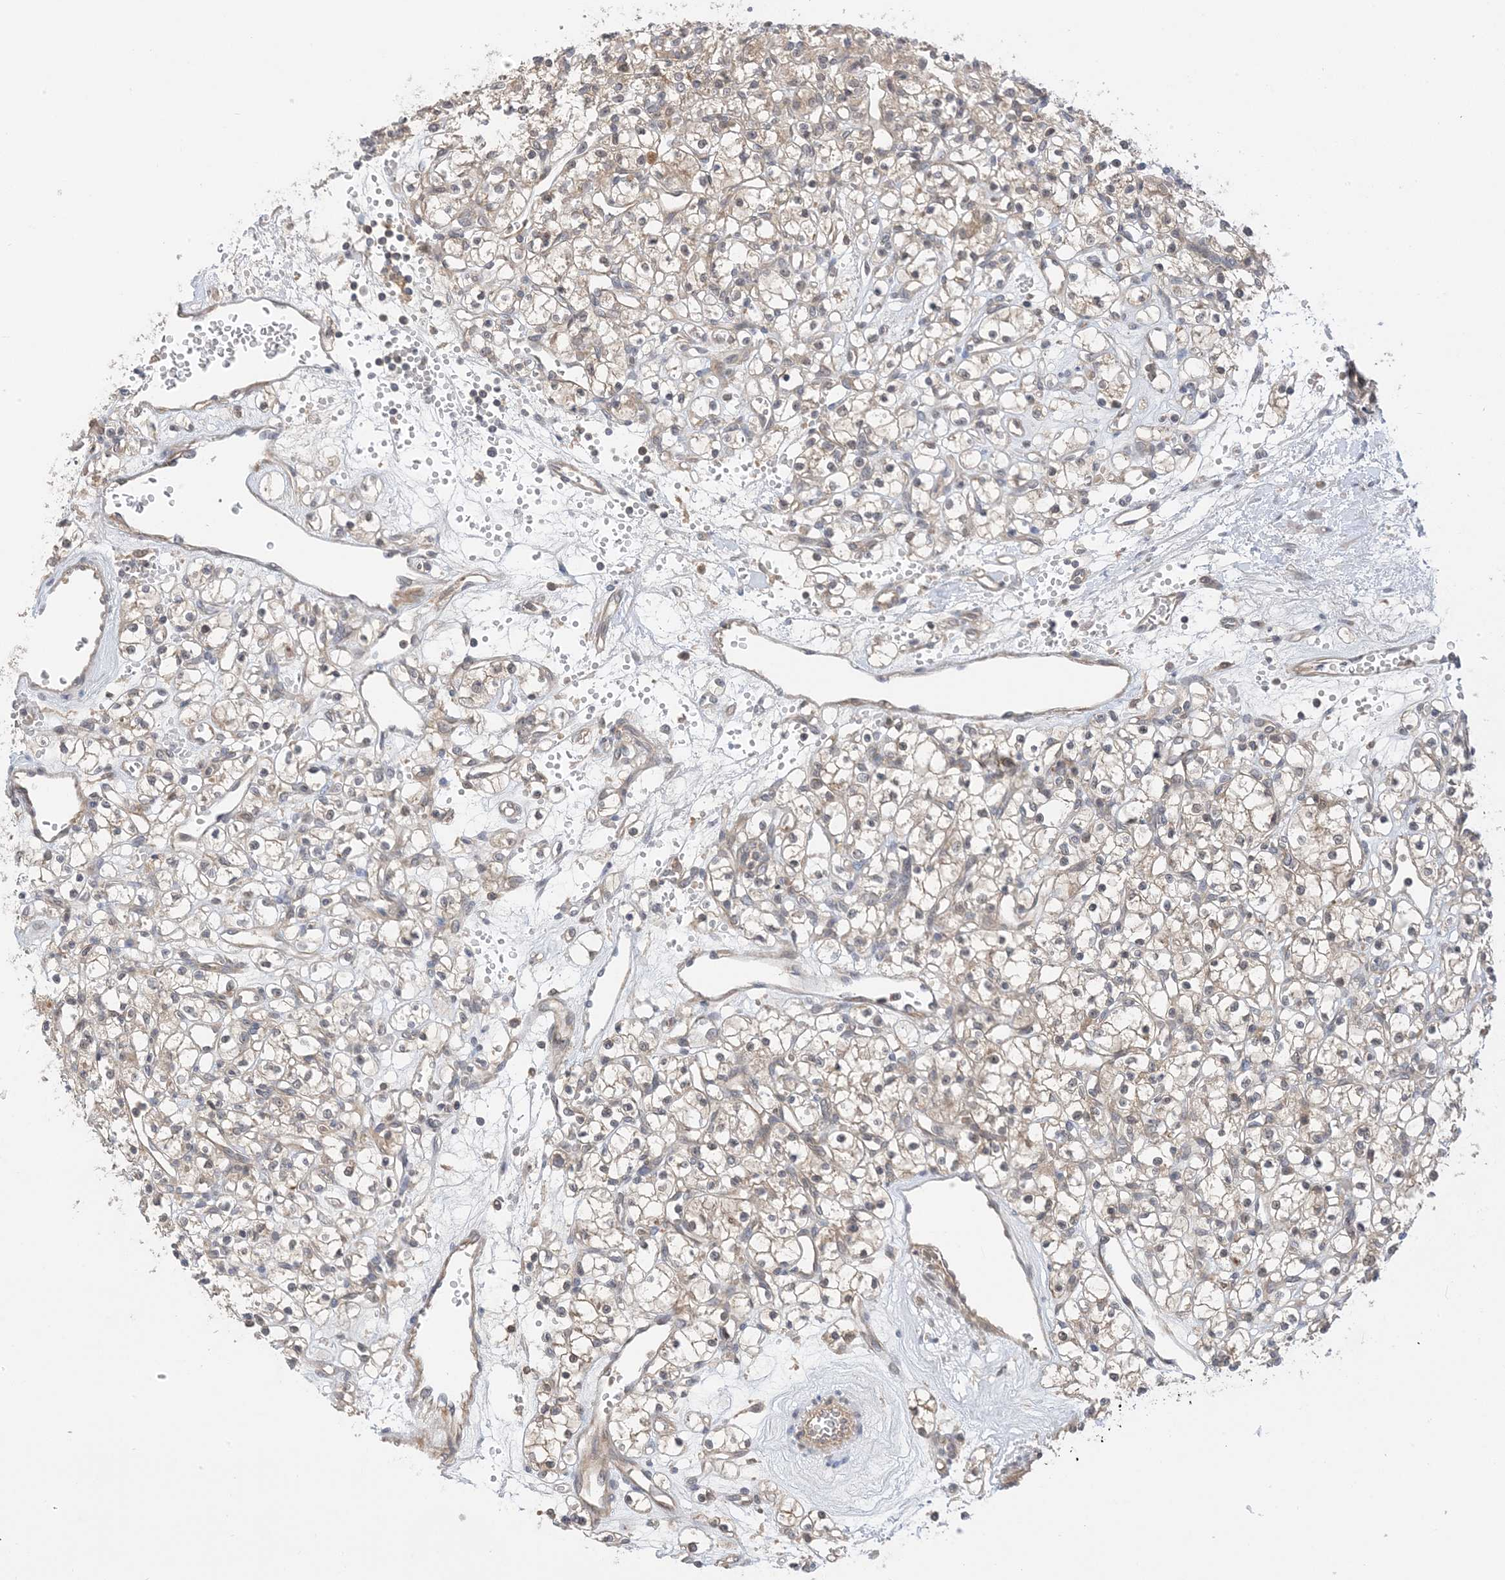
{"staining": {"intensity": "weak", "quantity": "25%-75%", "location": "cytoplasmic/membranous"}, "tissue": "renal cancer", "cell_type": "Tumor cells", "image_type": "cancer", "snomed": [{"axis": "morphology", "description": "Adenocarcinoma, NOS"}, {"axis": "topography", "description": "Kidney"}], "caption": "Protein positivity by immunohistochemistry (IHC) shows weak cytoplasmic/membranous expression in about 25%-75% of tumor cells in renal cancer (adenocarcinoma). (brown staining indicates protein expression, while blue staining denotes nuclei).", "gene": "WDR26", "patient": {"sex": "female", "age": 59}}